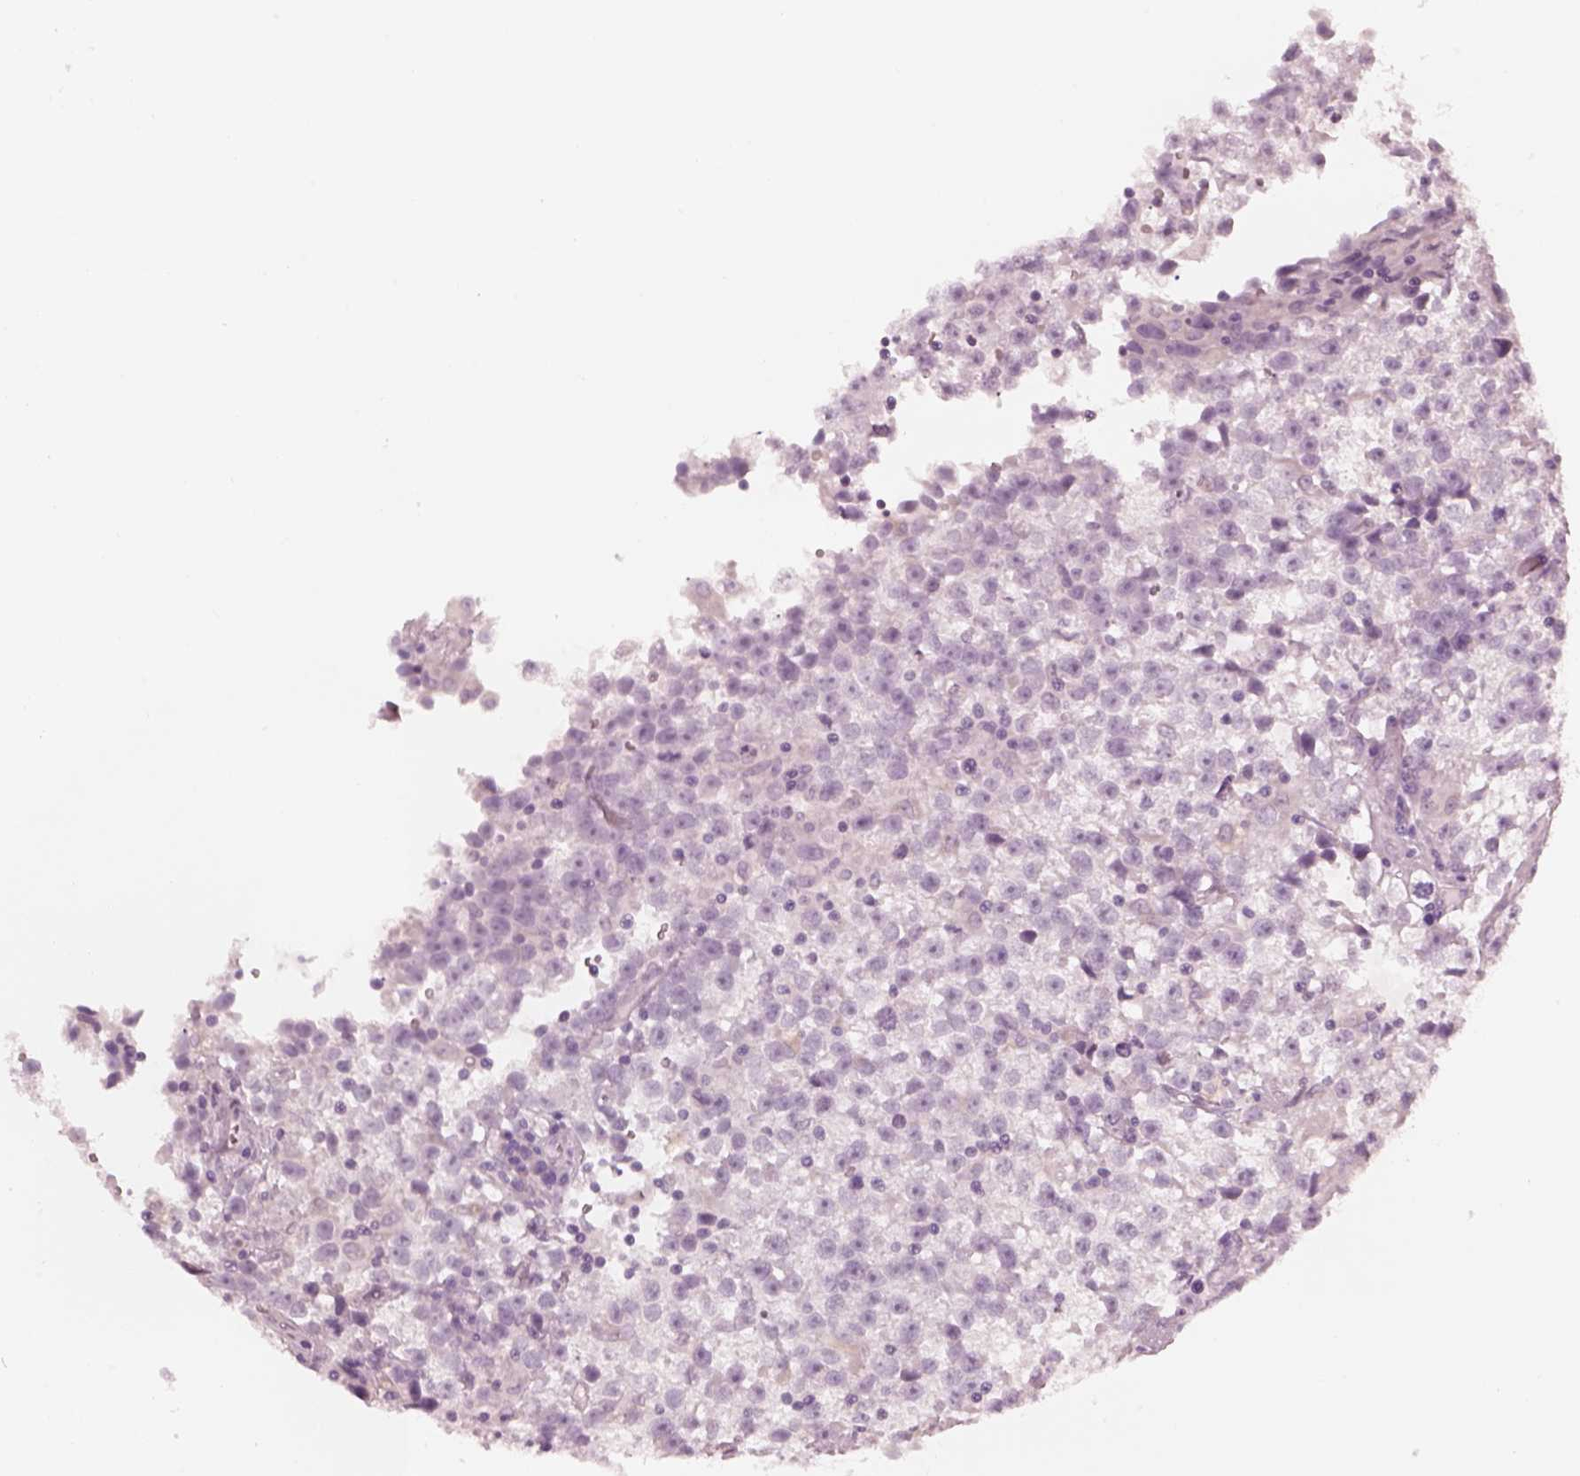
{"staining": {"intensity": "negative", "quantity": "none", "location": "none"}, "tissue": "testis cancer", "cell_type": "Tumor cells", "image_type": "cancer", "snomed": [{"axis": "morphology", "description": "Seminoma, NOS"}, {"axis": "topography", "description": "Testis"}], "caption": "A photomicrograph of human seminoma (testis) is negative for staining in tumor cells. (Stains: DAB immunohistochemistry (IHC) with hematoxylin counter stain, Microscopy: brightfield microscopy at high magnification).", "gene": "RSPH9", "patient": {"sex": "male", "age": 31}}